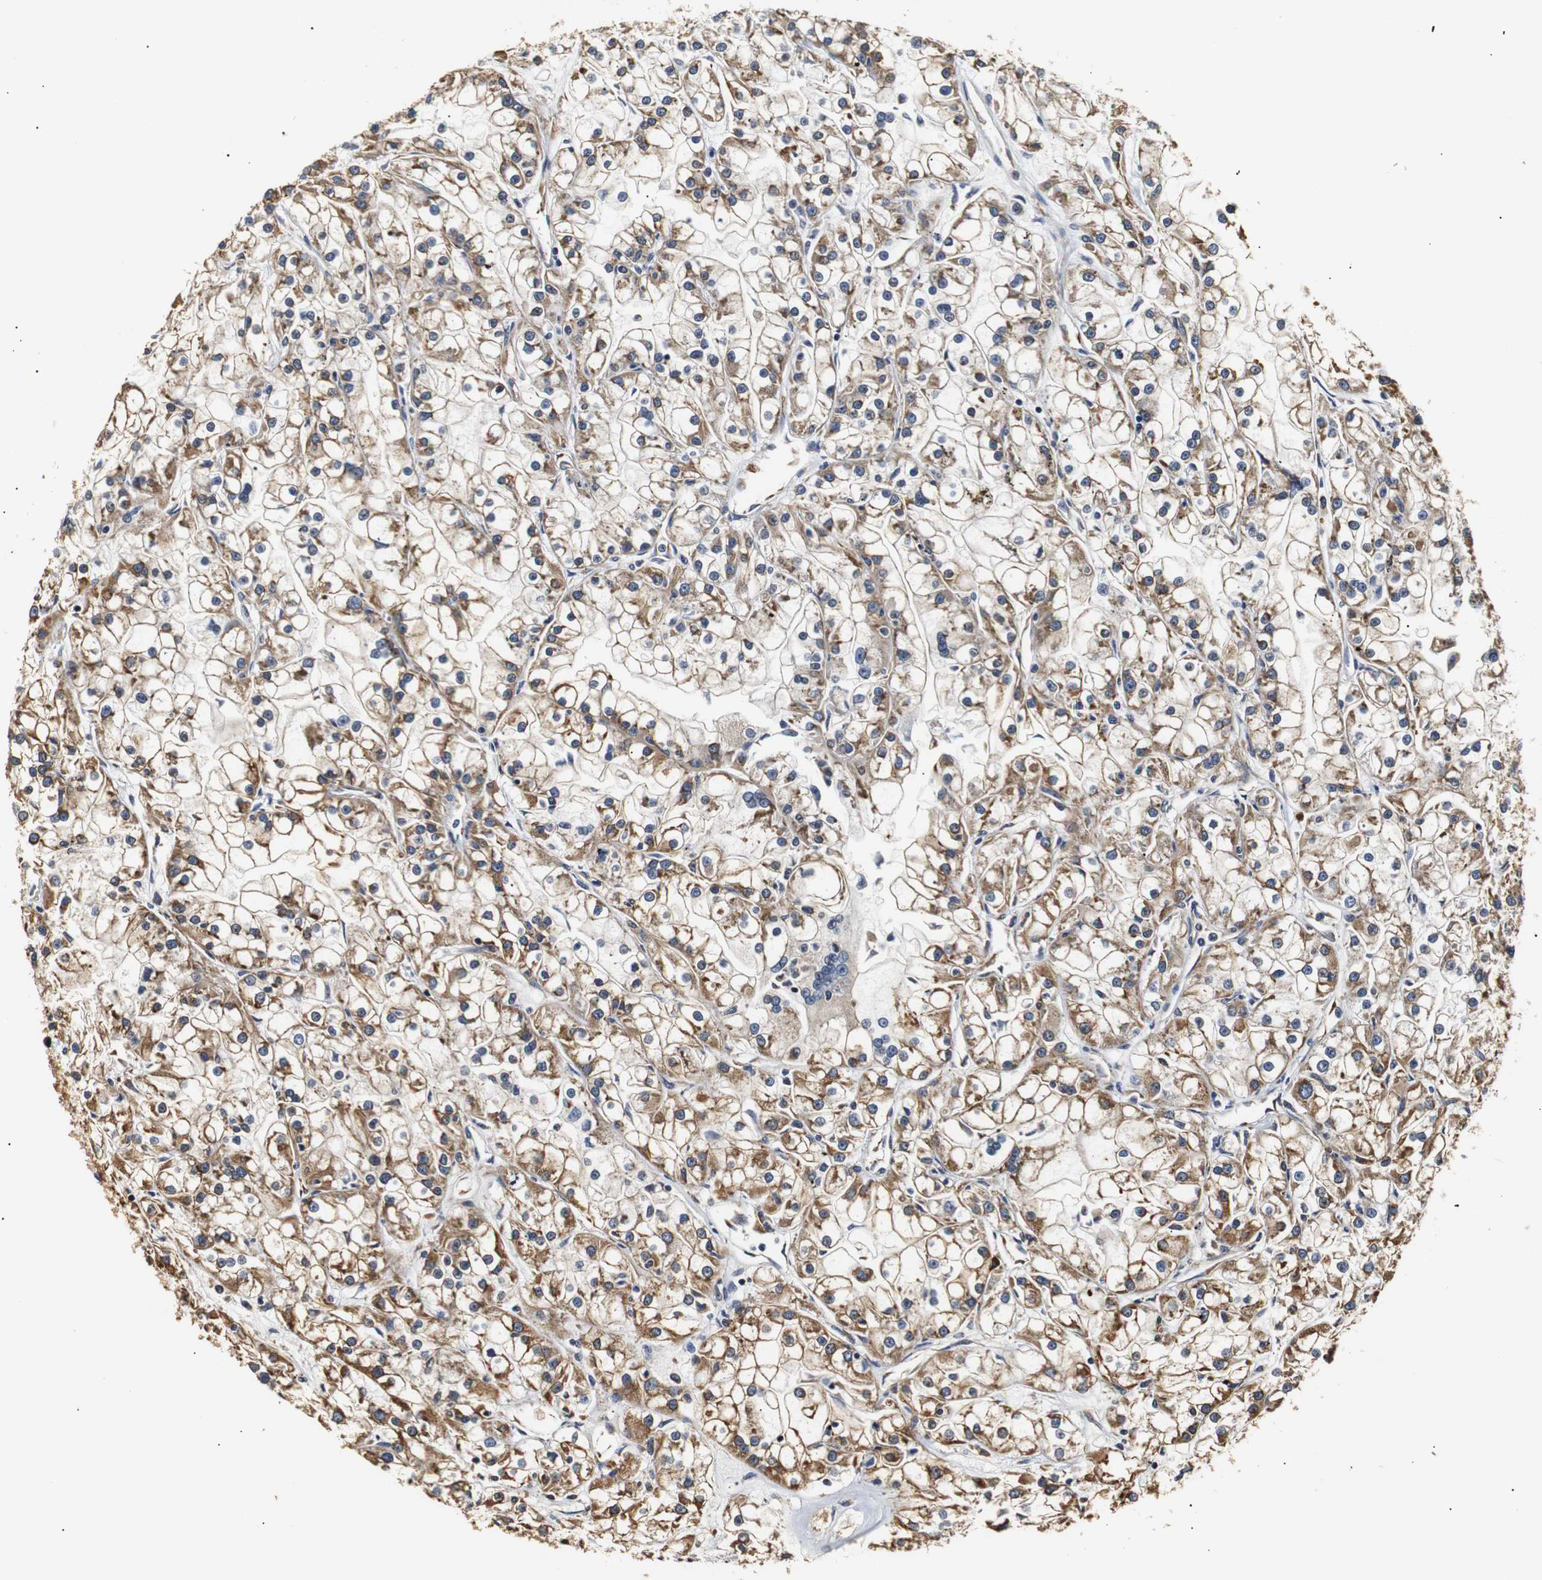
{"staining": {"intensity": "moderate", "quantity": ">75%", "location": "cytoplasmic/membranous"}, "tissue": "renal cancer", "cell_type": "Tumor cells", "image_type": "cancer", "snomed": [{"axis": "morphology", "description": "Adenocarcinoma, NOS"}, {"axis": "topography", "description": "Kidney"}], "caption": "Immunohistochemistry (IHC) (DAB (3,3'-diaminobenzidine)) staining of adenocarcinoma (renal) displays moderate cytoplasmic/membranous protein staining in approximately >75% of tumor cells.", "gene": "HHIP", "patient": {"sex": "female", "age": 52}}